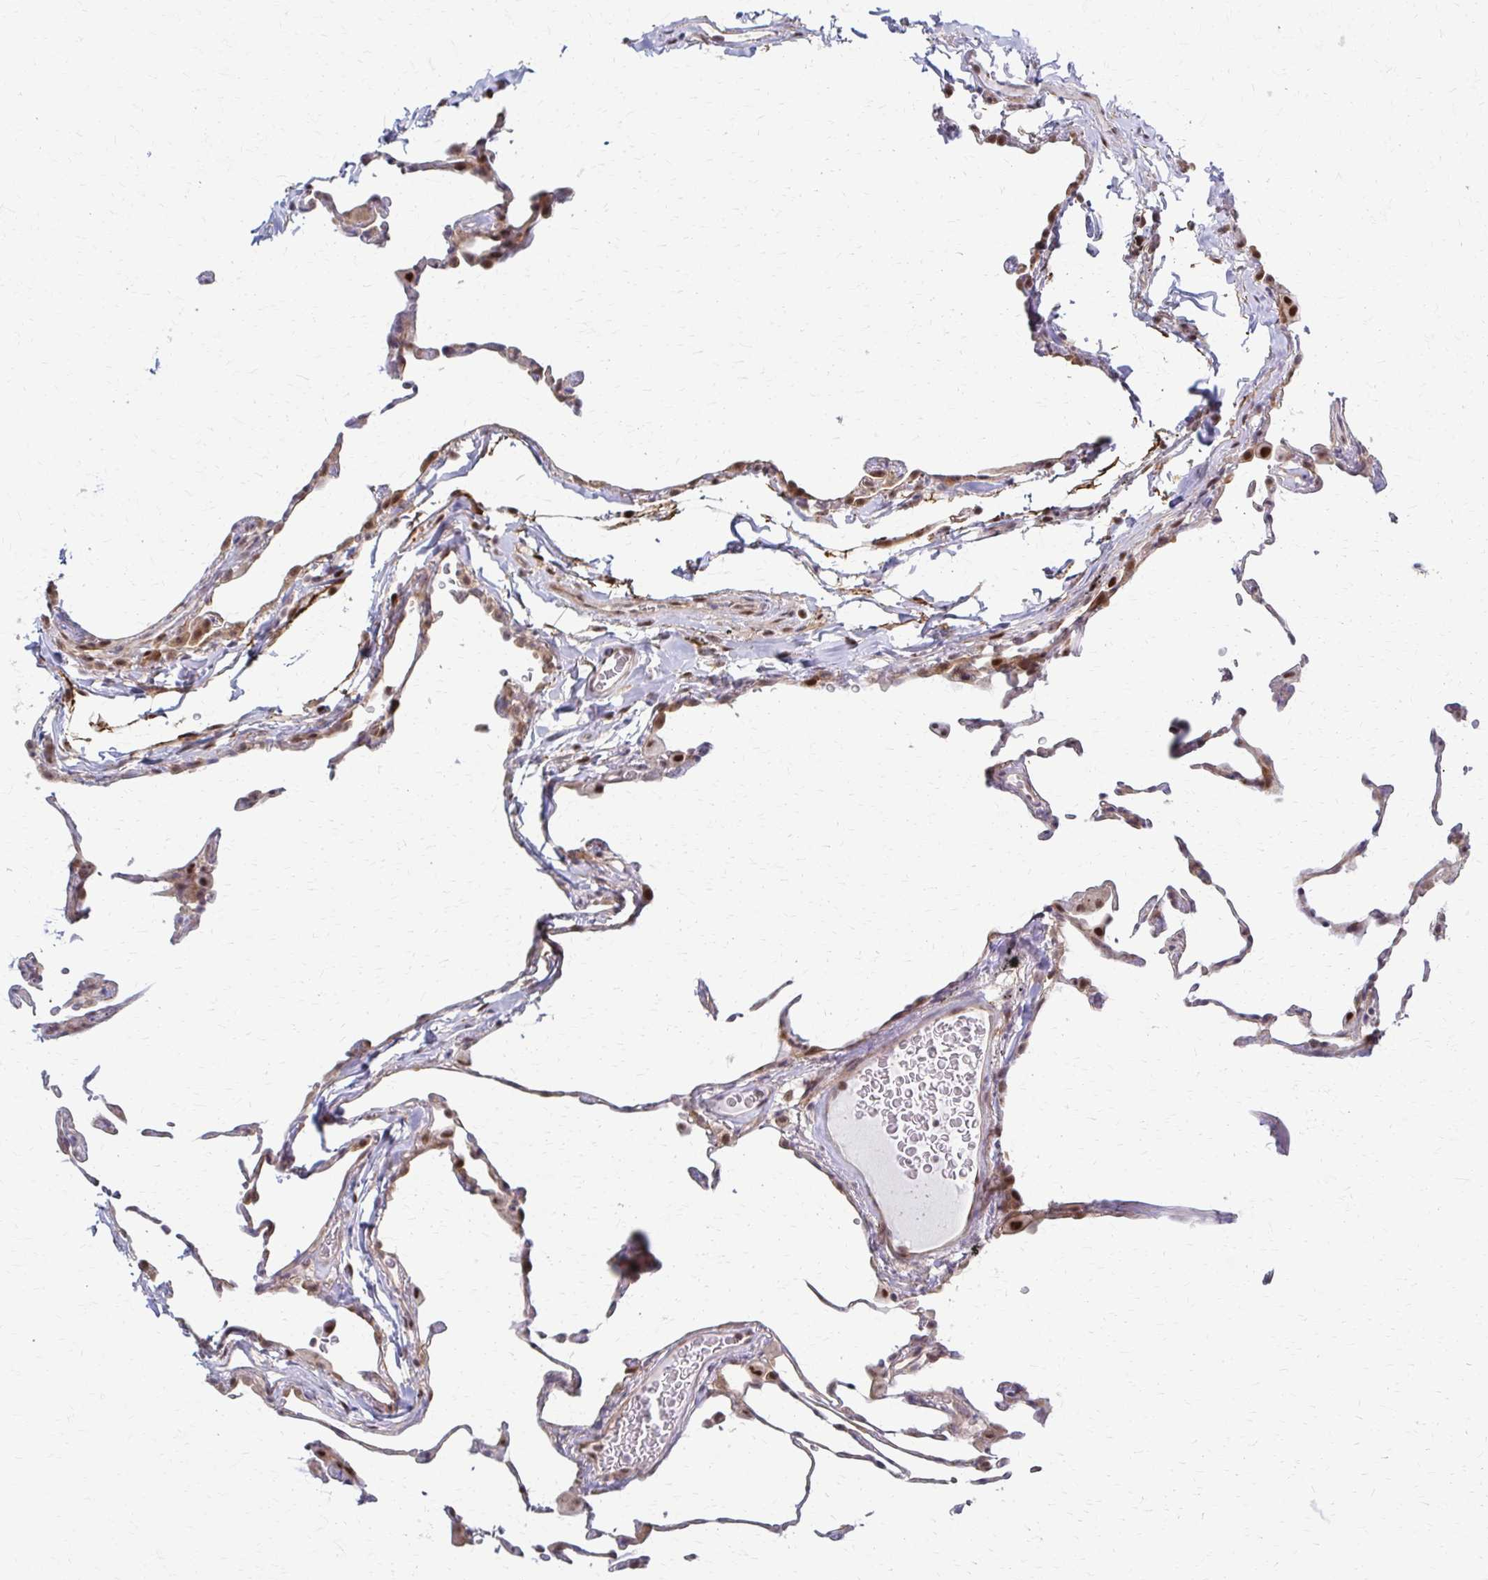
{"staining": {"intensity": "moderate", "quantity": "<25%", "location": "nuclear"}, "tissue": "lung", "cell_type": "Alveolar cells", "image_type": "normal", "snomed": [{"axis": "morphology", "description": "Normal tissue, NOS"}, {"axis": "topography", "description": "Lung"}], "caption": "Alveolar cells demonstrate low levels of moderate nuclear positivity in about <25% of cells in normal human lung.", "gene": "PSMD7", "patient": {"sex": "female", "age": 57}}